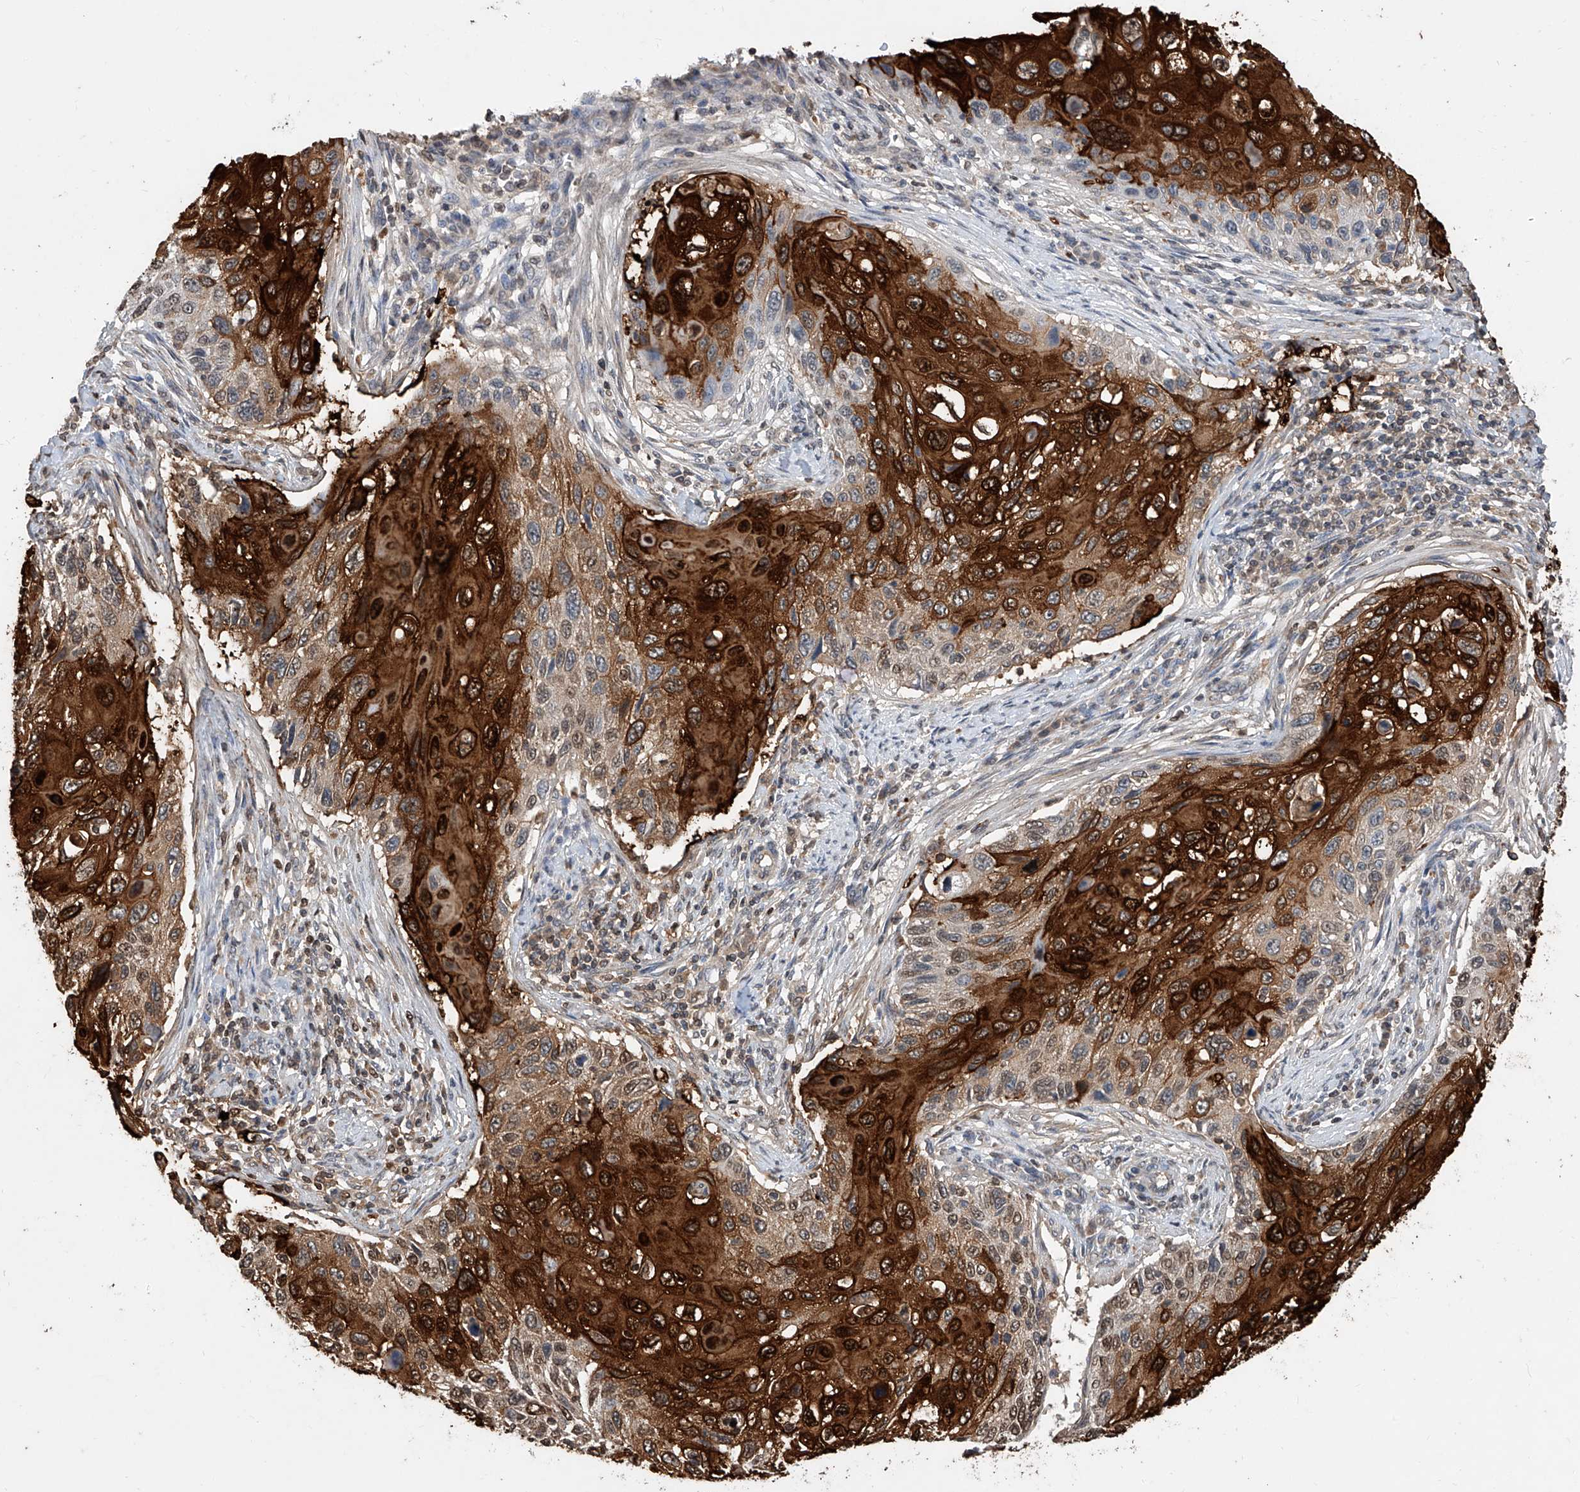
{"staining": {"intensity": "strong", "quantity": "25%-75%", "location": "cytoplasmic/membranous"}, "tissue": "cervical cancer", "cell_type": "Tumor cells", "image_type": "cancer", "snomed": [{"axis": "morphology", "description": "Squamous cell carcinoma, NOS"}, {"axis": "topography", "description": "Cervix"}], "caption": "The photomicrograph reveals immunohistochemical staining of squamous cell carcinoma (cervical). There is strong cytoplasmic/membranous staining is present in approximately 25%-75% of tumor cells. The staining was performed using DAB (3,3'-diaminobenzidine), with brown indicating positive protein expression. Nuclei are stained blue with hematoxylin.", "gene": "RP9", "patient": {"sex": "female", "age": 70}}